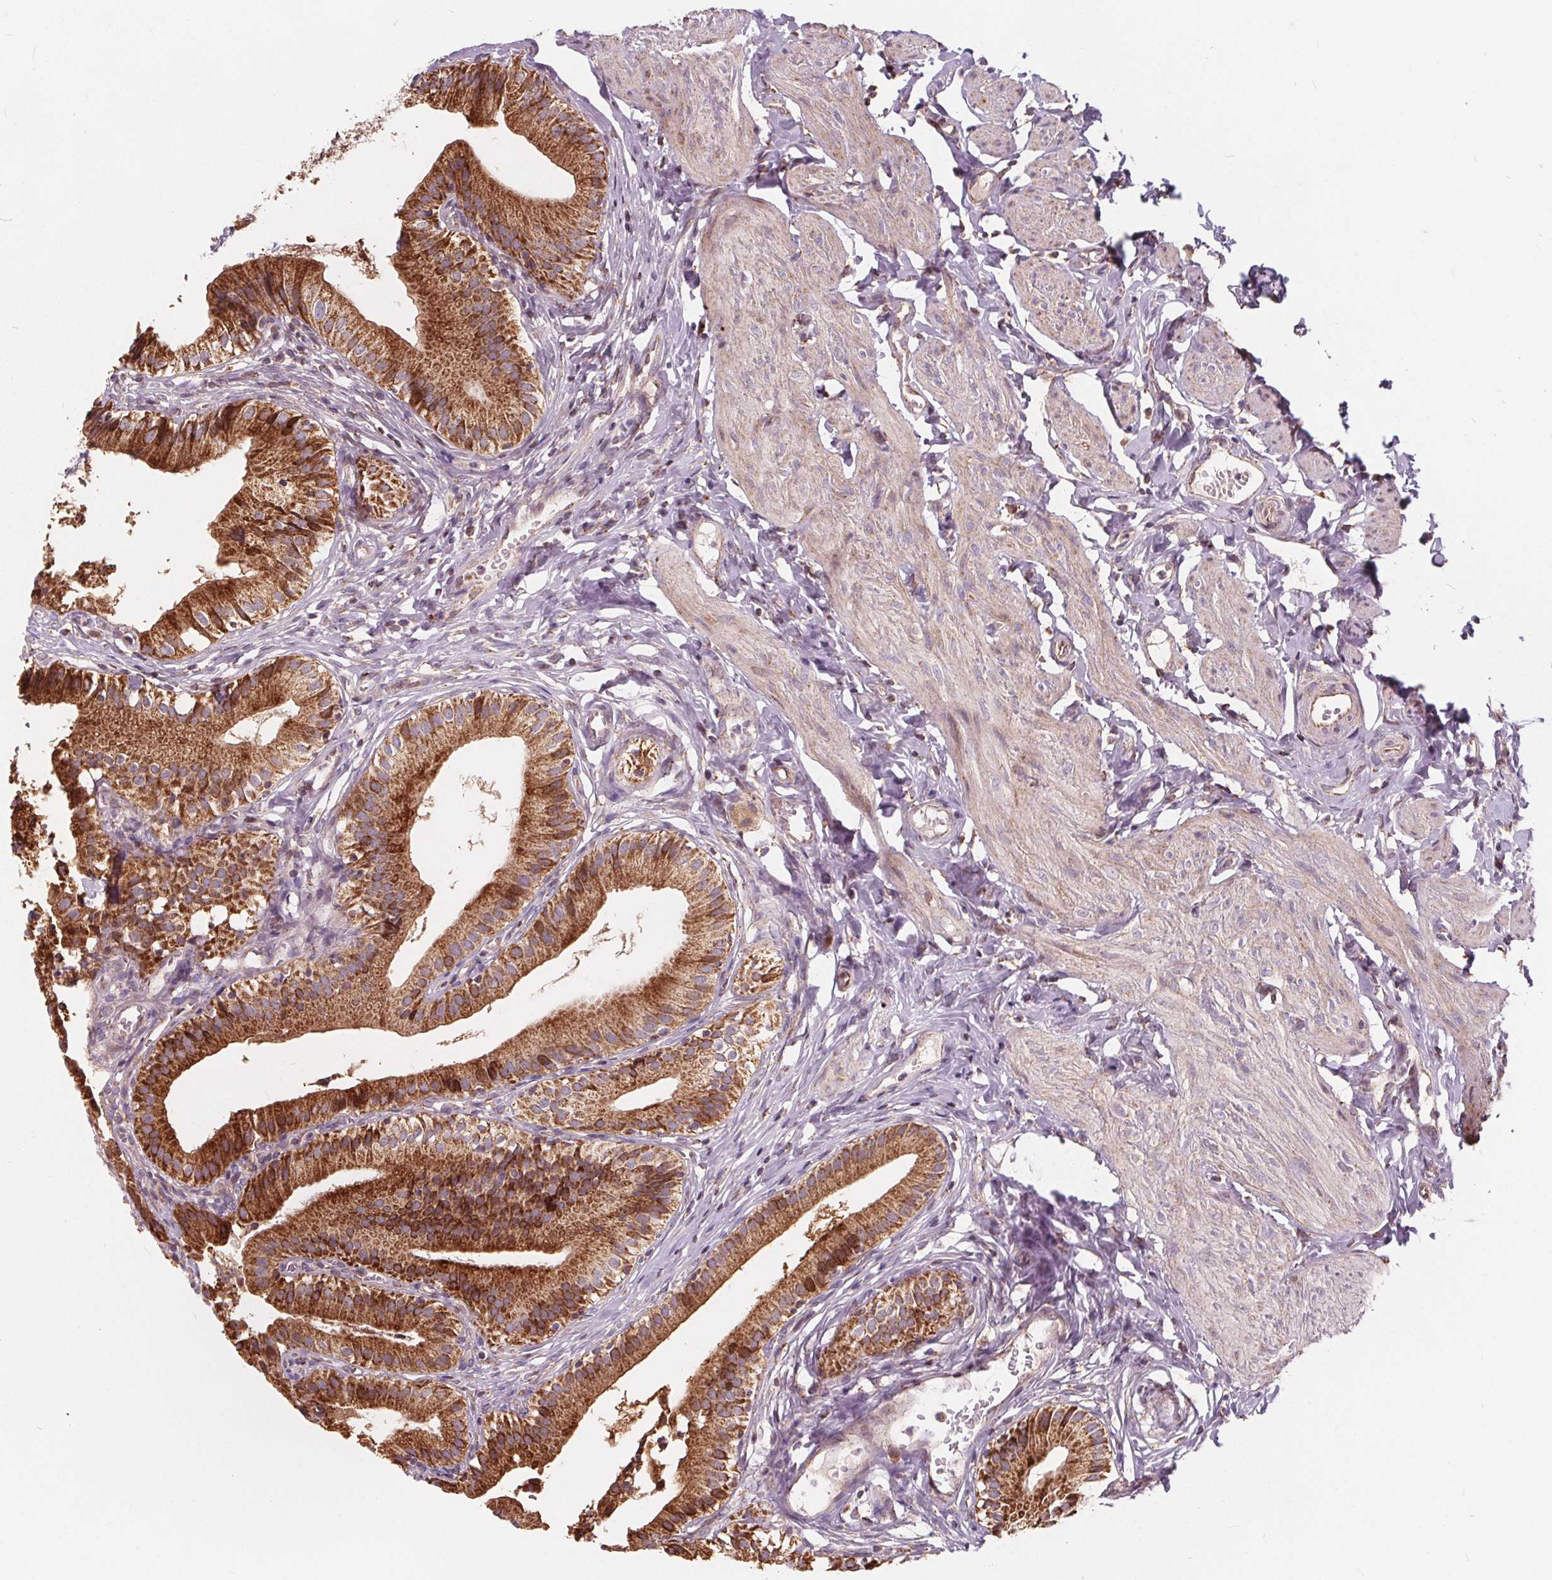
{"staining": {"intensity": "strong", "quantity": ">75%", "location": "cytoplasmic/membranous"}, "tissue": "gallbladder", "cell_type": "Glandular cells", "image_type": "normal", "snomed": [{"axis": "morphology", "description": "Normal tissue, NOS"}, {"axis": "topography", "description": "Gallbladder"}], "caption": "Protein staining of benign gallbladder reveals strong cytoplasmic/membranous positivity in approximately >75% of glandular cells.", "gene": "PLSCR3", "patient": {"sex": "female", "age": 47}}